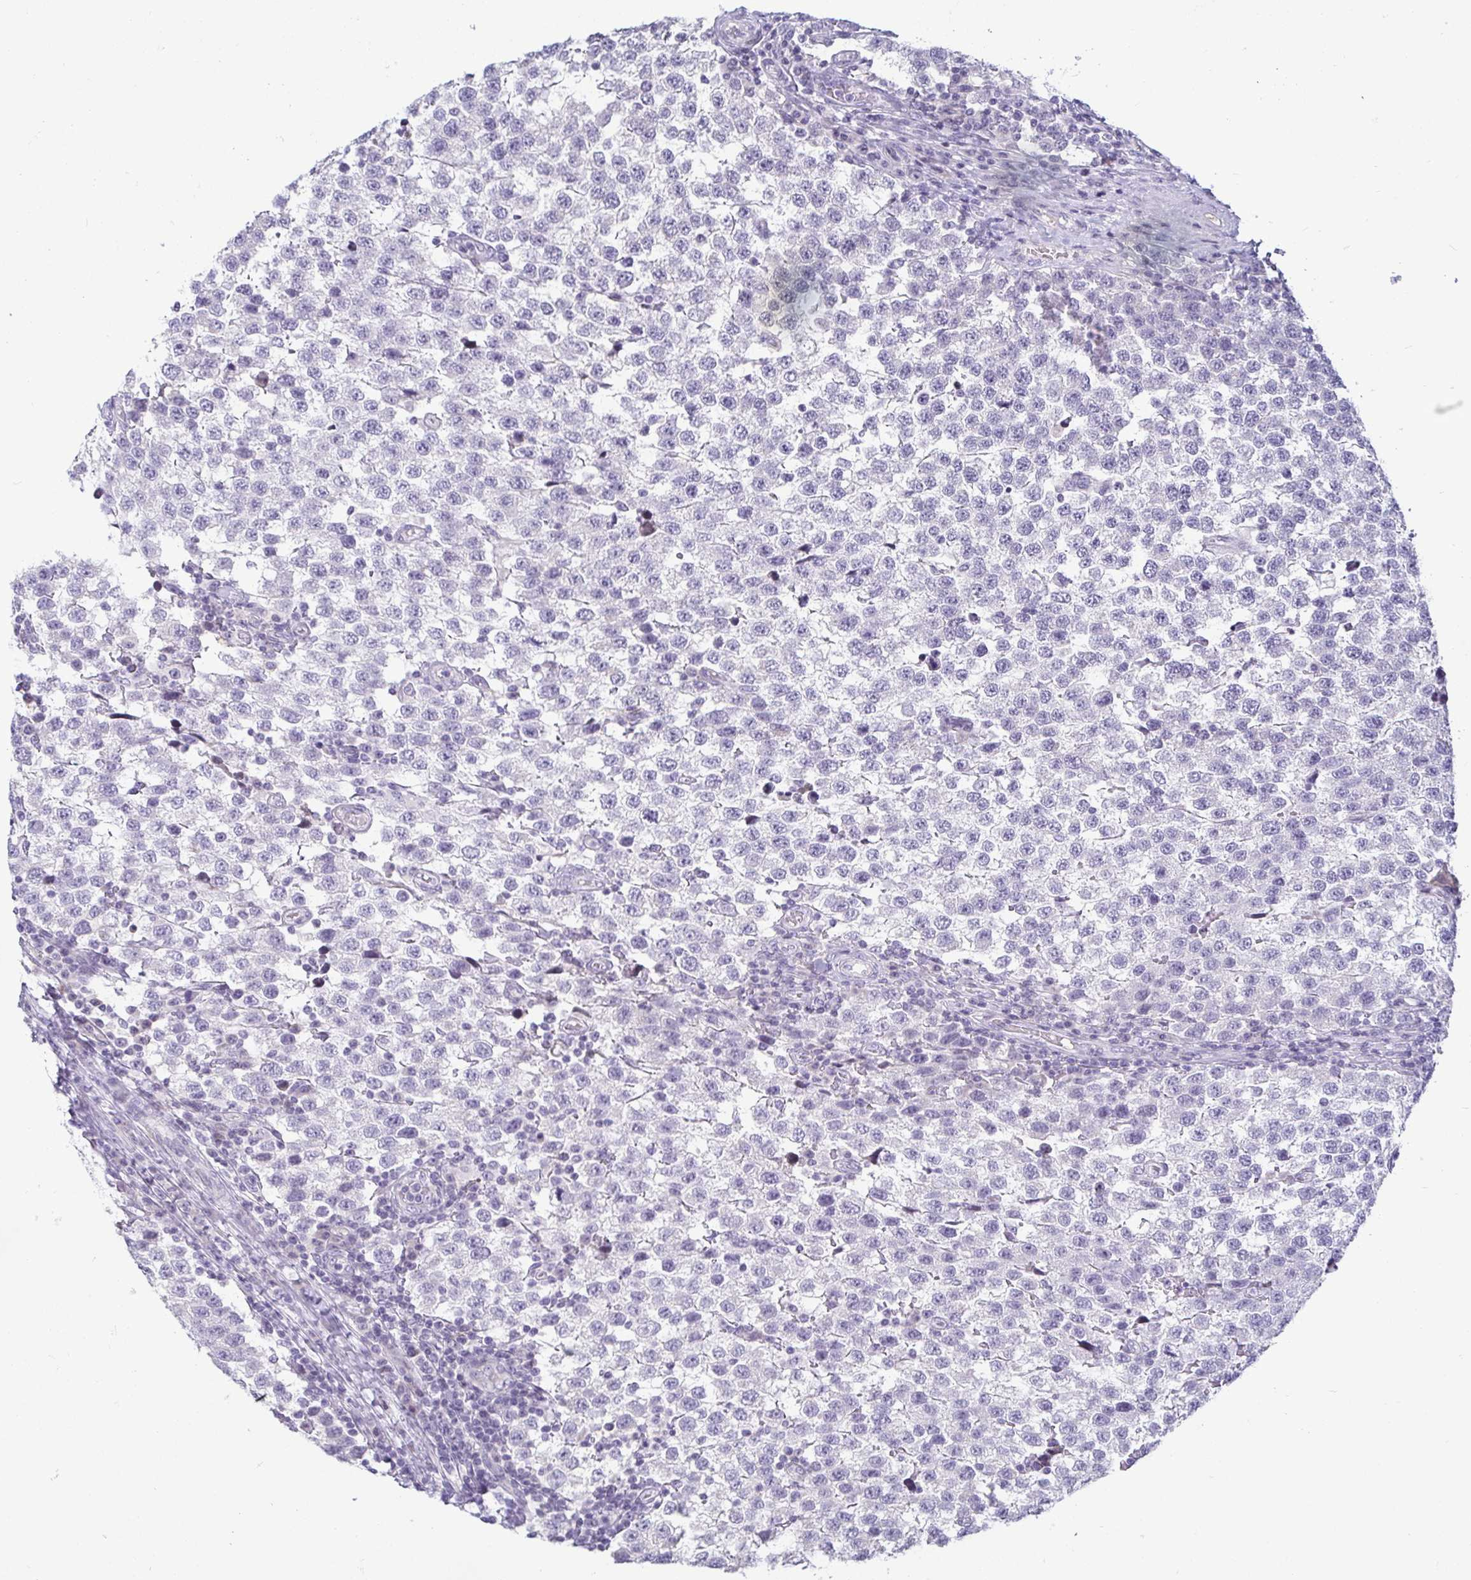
{"staining": {"intensity": "negative", "quantity": "none", "location": "none"}, "tissue": "testis cancer", "cell_type": "Tumor cells", "image_type": "cancer", "snomed": [{"axis": "morphology", "description": "Seminoma, NOS"}, {"axis": "topography", "description": "Testis"}], "caption": "Human seminoma (testis) stained for a protein using immunohistochemistry demonstrates no expression in tumor cells.", "gene": "CR2", "patient": {"sex": "male", "age": 34}}